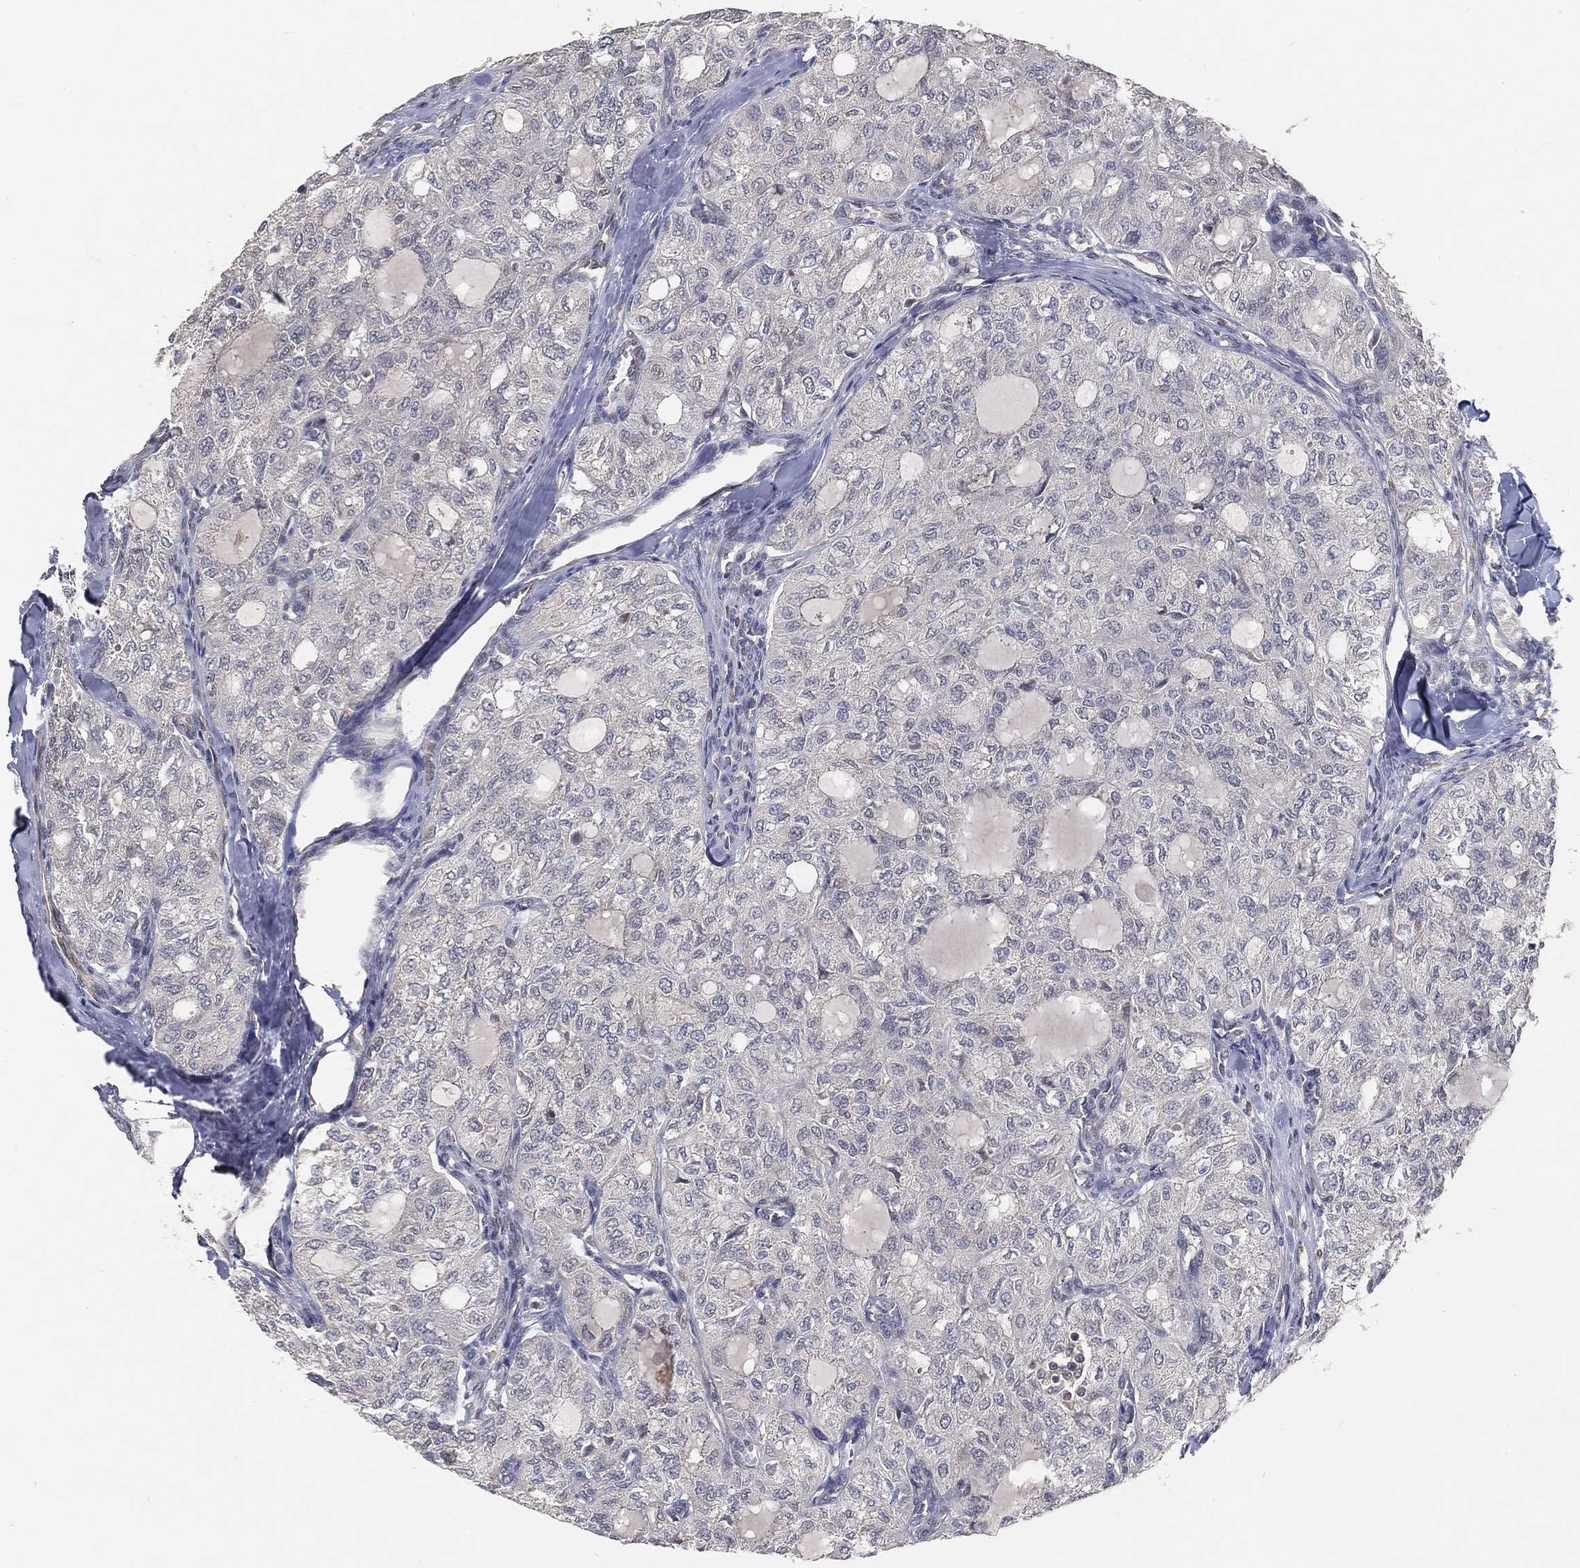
{"staining": {"intensity": "negative", "quantity": "none", "location": "none"}, "tissue": "thyroid cancer", "cell_type": "Tumor cells", "image_type": "cancer", "snomed": [{"axis": "morphology", "description": "Follicular adenoma carcinoma, NOS"}, {"axis": "topography", "description": "Thyroid gland"}], "caption": "DAB (3,3'-diaminobenzidine) immunohistochemical staining of human thyroid follicular adenoma carcinoma shows no significant staining in tumor cells. (Immunohistochemistry, brightfield microscopy, high magnification).", "gene": "MAPK1", "patient": {"sex": "male", "age": 75}}